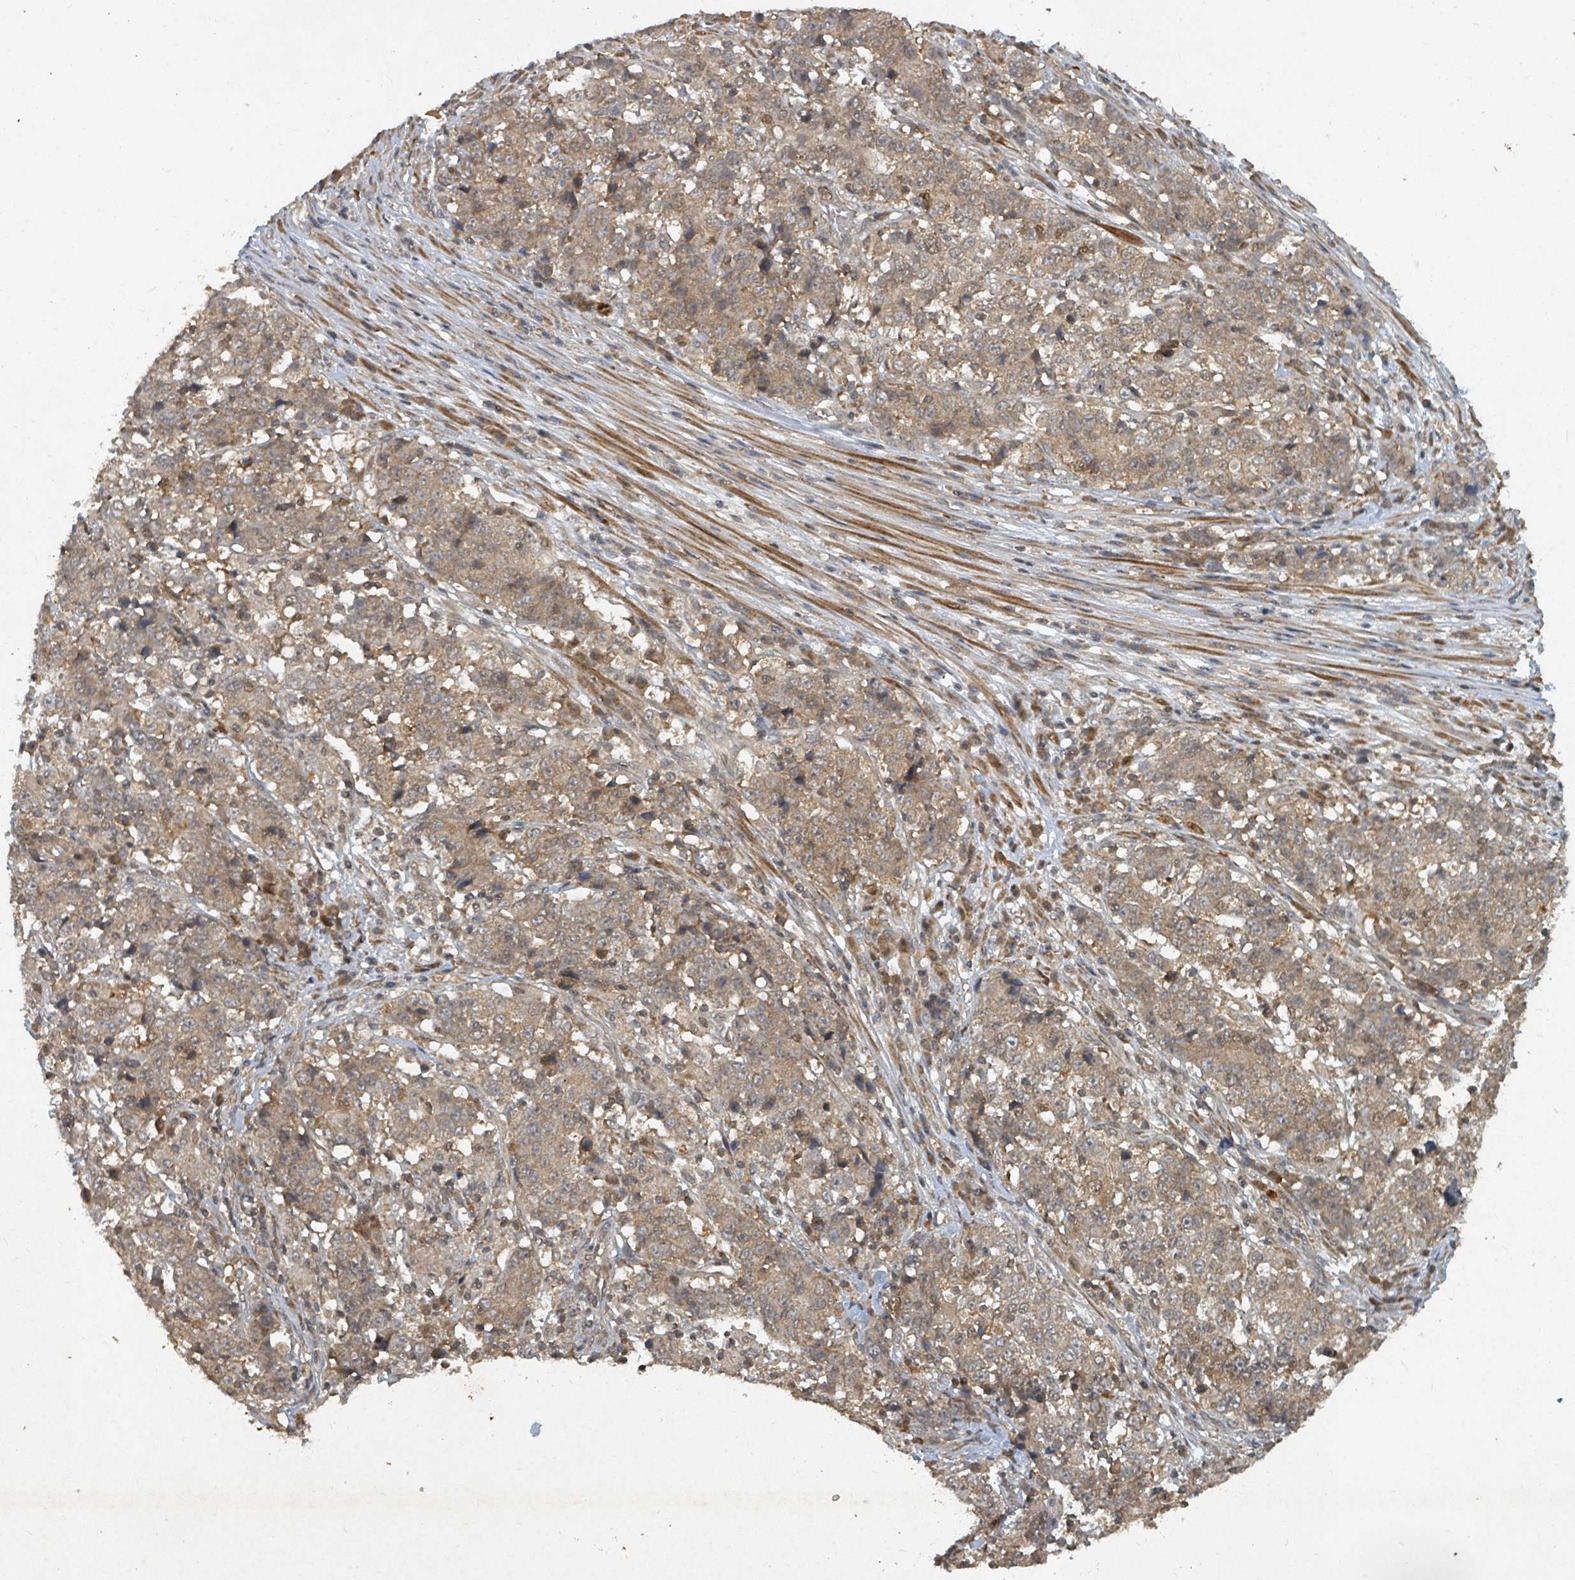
{"staining": {"intensity": "weak", "quantity": ">75%", "location": "cytoplasmic/membranous"}, "tissue": "stomach cancer", "cell_type": "Tumor cells", "image_type": "cancer", "snomed": [{"axis": "morphology", "description": "Adenocarcinoma, NOS"}, {"axis": "topography", "description": "Stomach"}], "caption": "There is low levels of weak cytoplasmic/membranous expression in tumor cells of stomach adenocarcinoma, as demonstrated by immunohistochemical staining (brown color).", "gene": "KDM4E", "patient": {"sex": "male", "age": 59}}